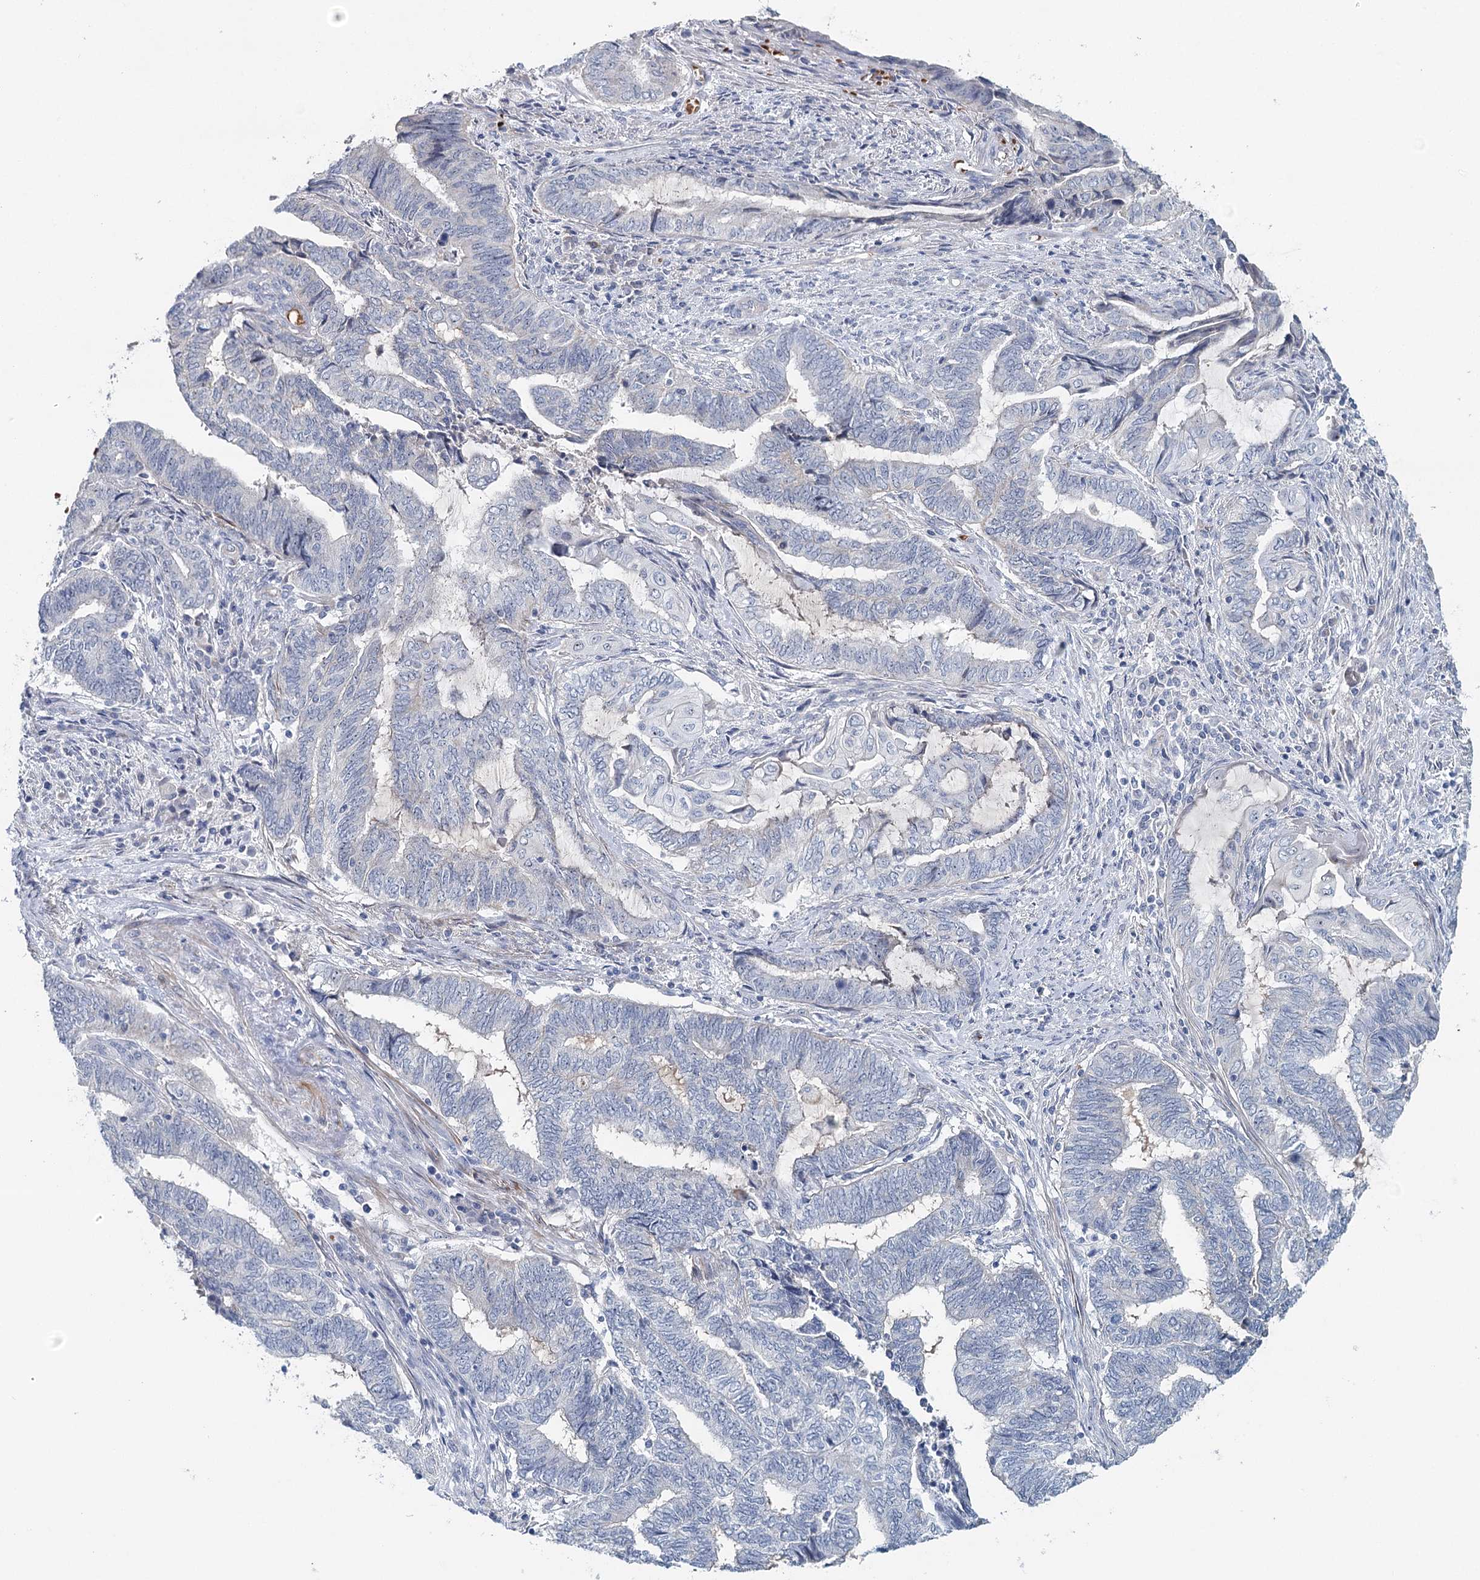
{"staining": {"intensity": "negative", "quantity": "none", "location": "none"}, "tissue": "endometrial cancer", "cell_type": "Tumor cells", "image_type": "cancer", "snomed": [{"axis": "morphology", "description": "Adenocarcinoma, NOS"}, {"axis": "topography", "description": "Uterus"}, {"axis": "topography", "description": "Endometrium"}], "caption": "This is an IHC image of human endometrial cancer. There is no expression in tumor cells.", "gene": "RBM43", "patient": {"sex": "female", "age": 70}}